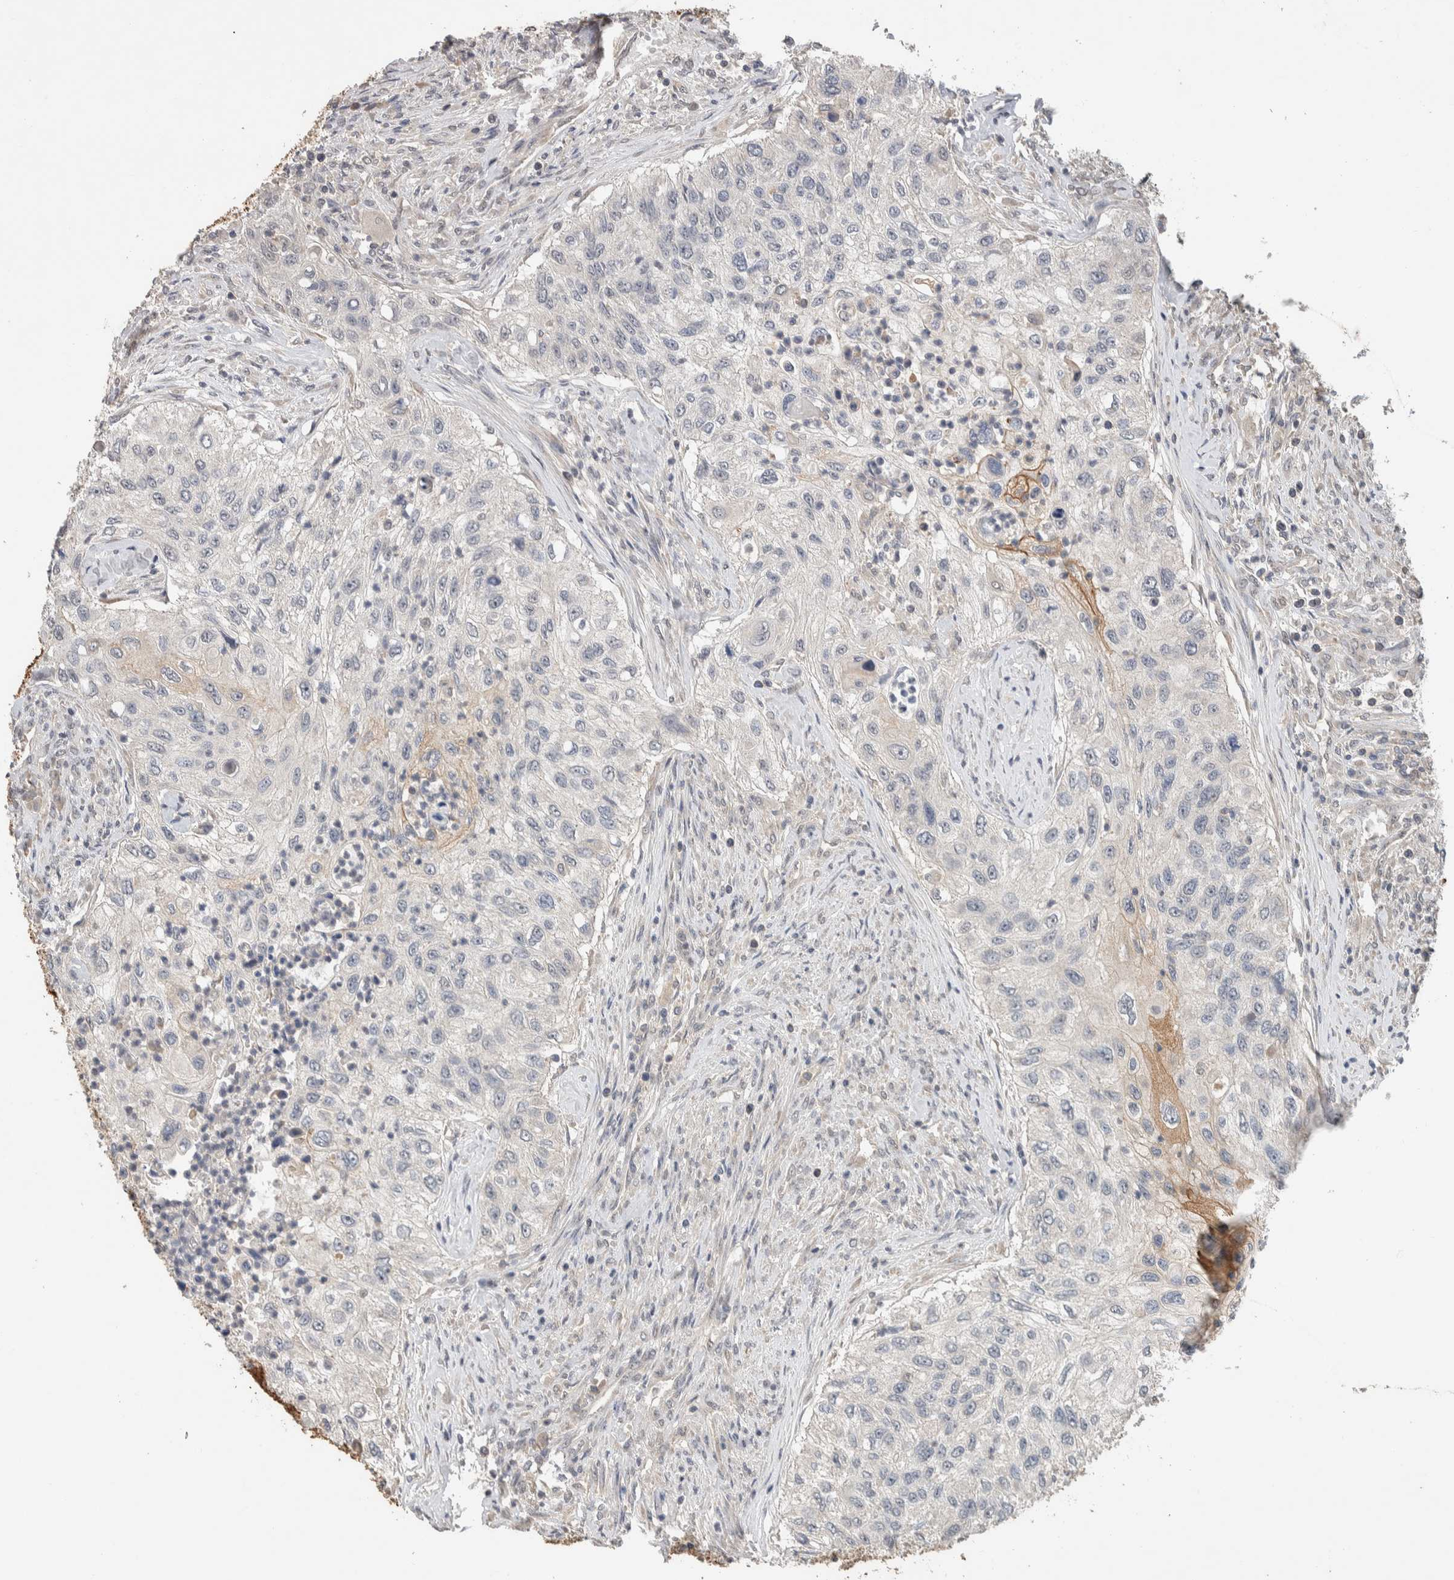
{"staining": {"intensity": "negative", "quantity": "none", "location": "none"}, "tissue": "urothelial cancer", "cell_type": "Tumor cells", "image_type": "cancer", "snomed": [{"axis": "morphology", "description": "Urothelial carcinoma, High grade"}, {"axis": "topography", "description": "Urinary bladder"}], "caption": "Micrograph shows no protein expression in tumor cells of urothelial cancer tissue.", "gene": "CYSRT1", "patient": {"sex": "female", "age": 60}}